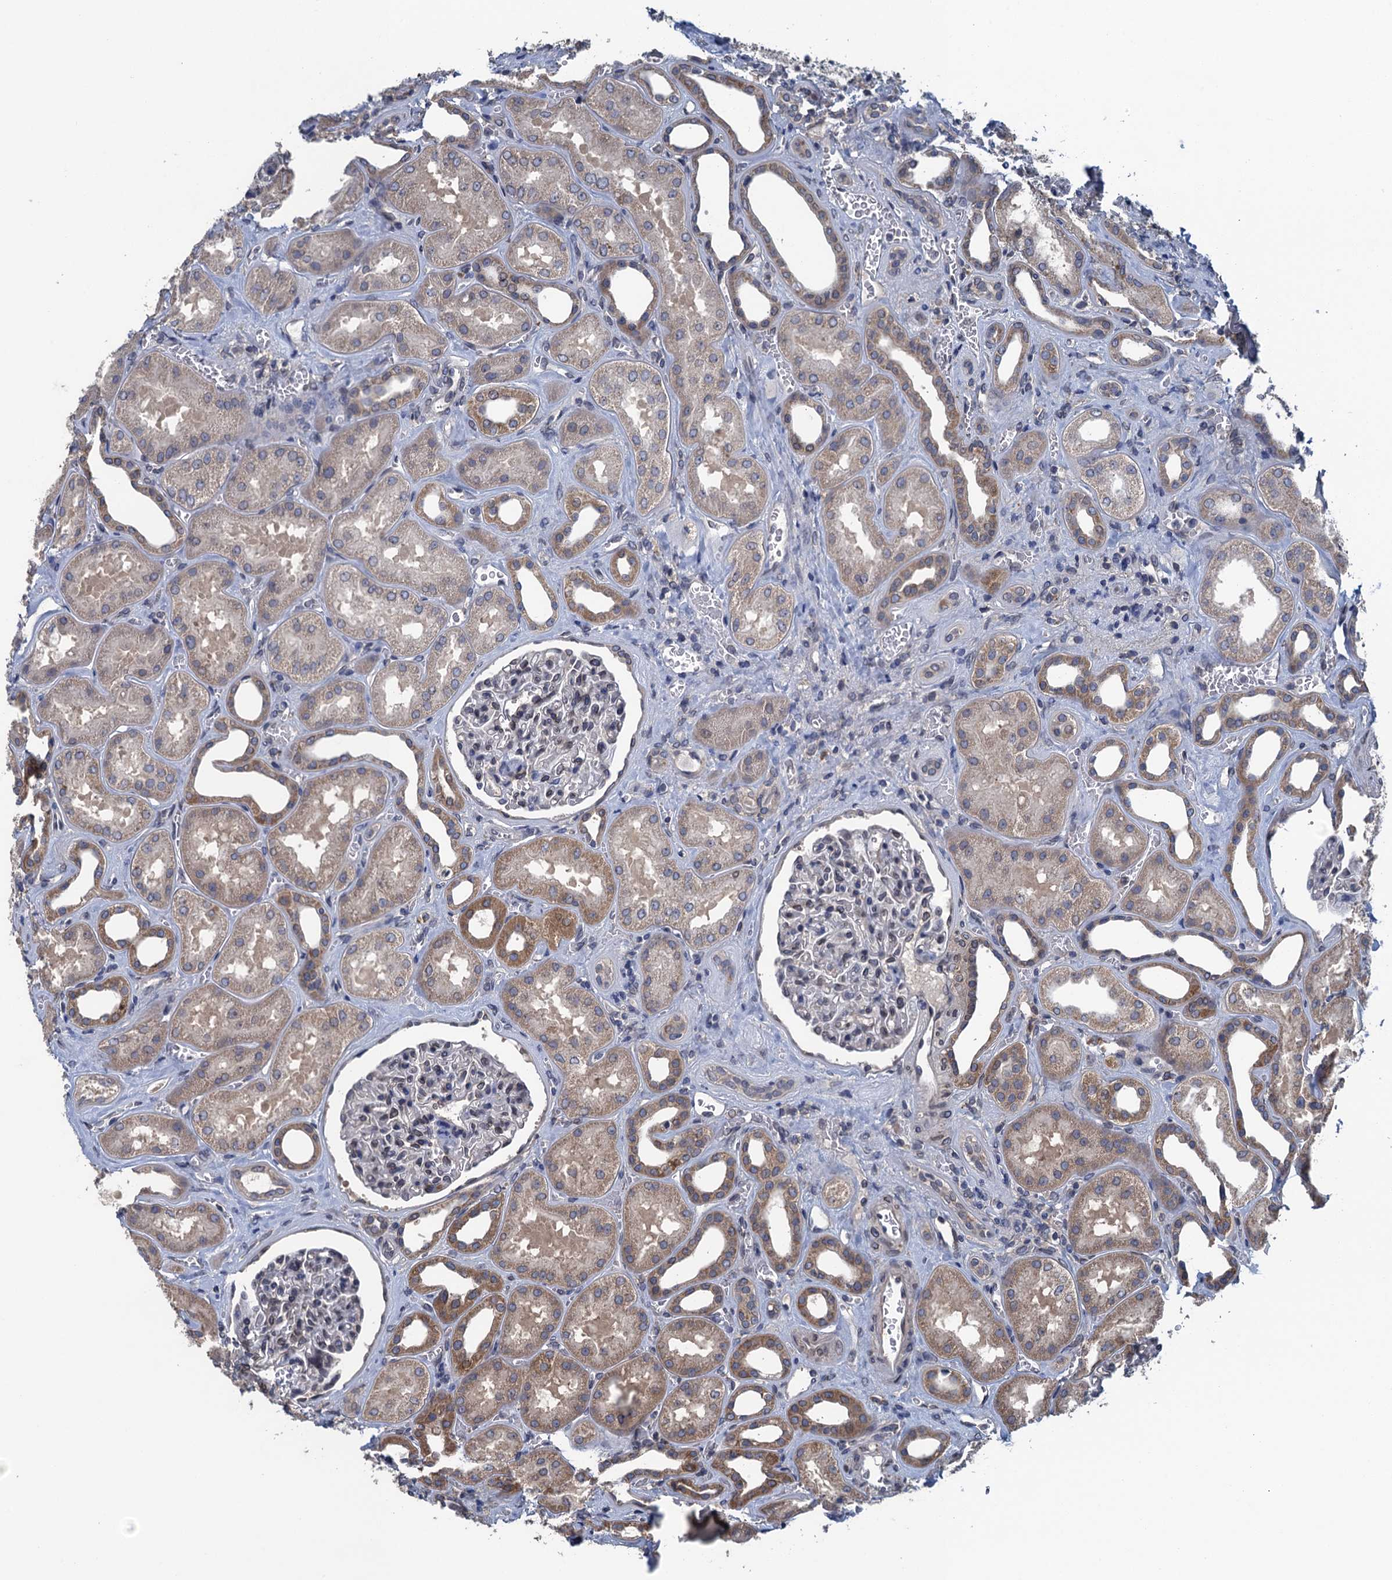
{"staining": {"intensity": "negative", "quantity": "none", "location": "none"}, "tissue": "kidney", "cell_type": "Cells in glomeruli", "image_type": "normal", "snomed": [{"axis": "morphology", "description": "Normal tissue, NOS"}, {"axis": "morphology", "description": "Adenocarcinoma, NOS"}, {"axis": "topography", "description": "Kidney"}], "caption": "High power microscopy micrograph of an immunohistochemistry (IHC) photomicrograph of normal kidney, revealing no significant staining in cells in glomeruli.", "gene": "CTU2", "patient": {"sex": "female", "age": 68}}